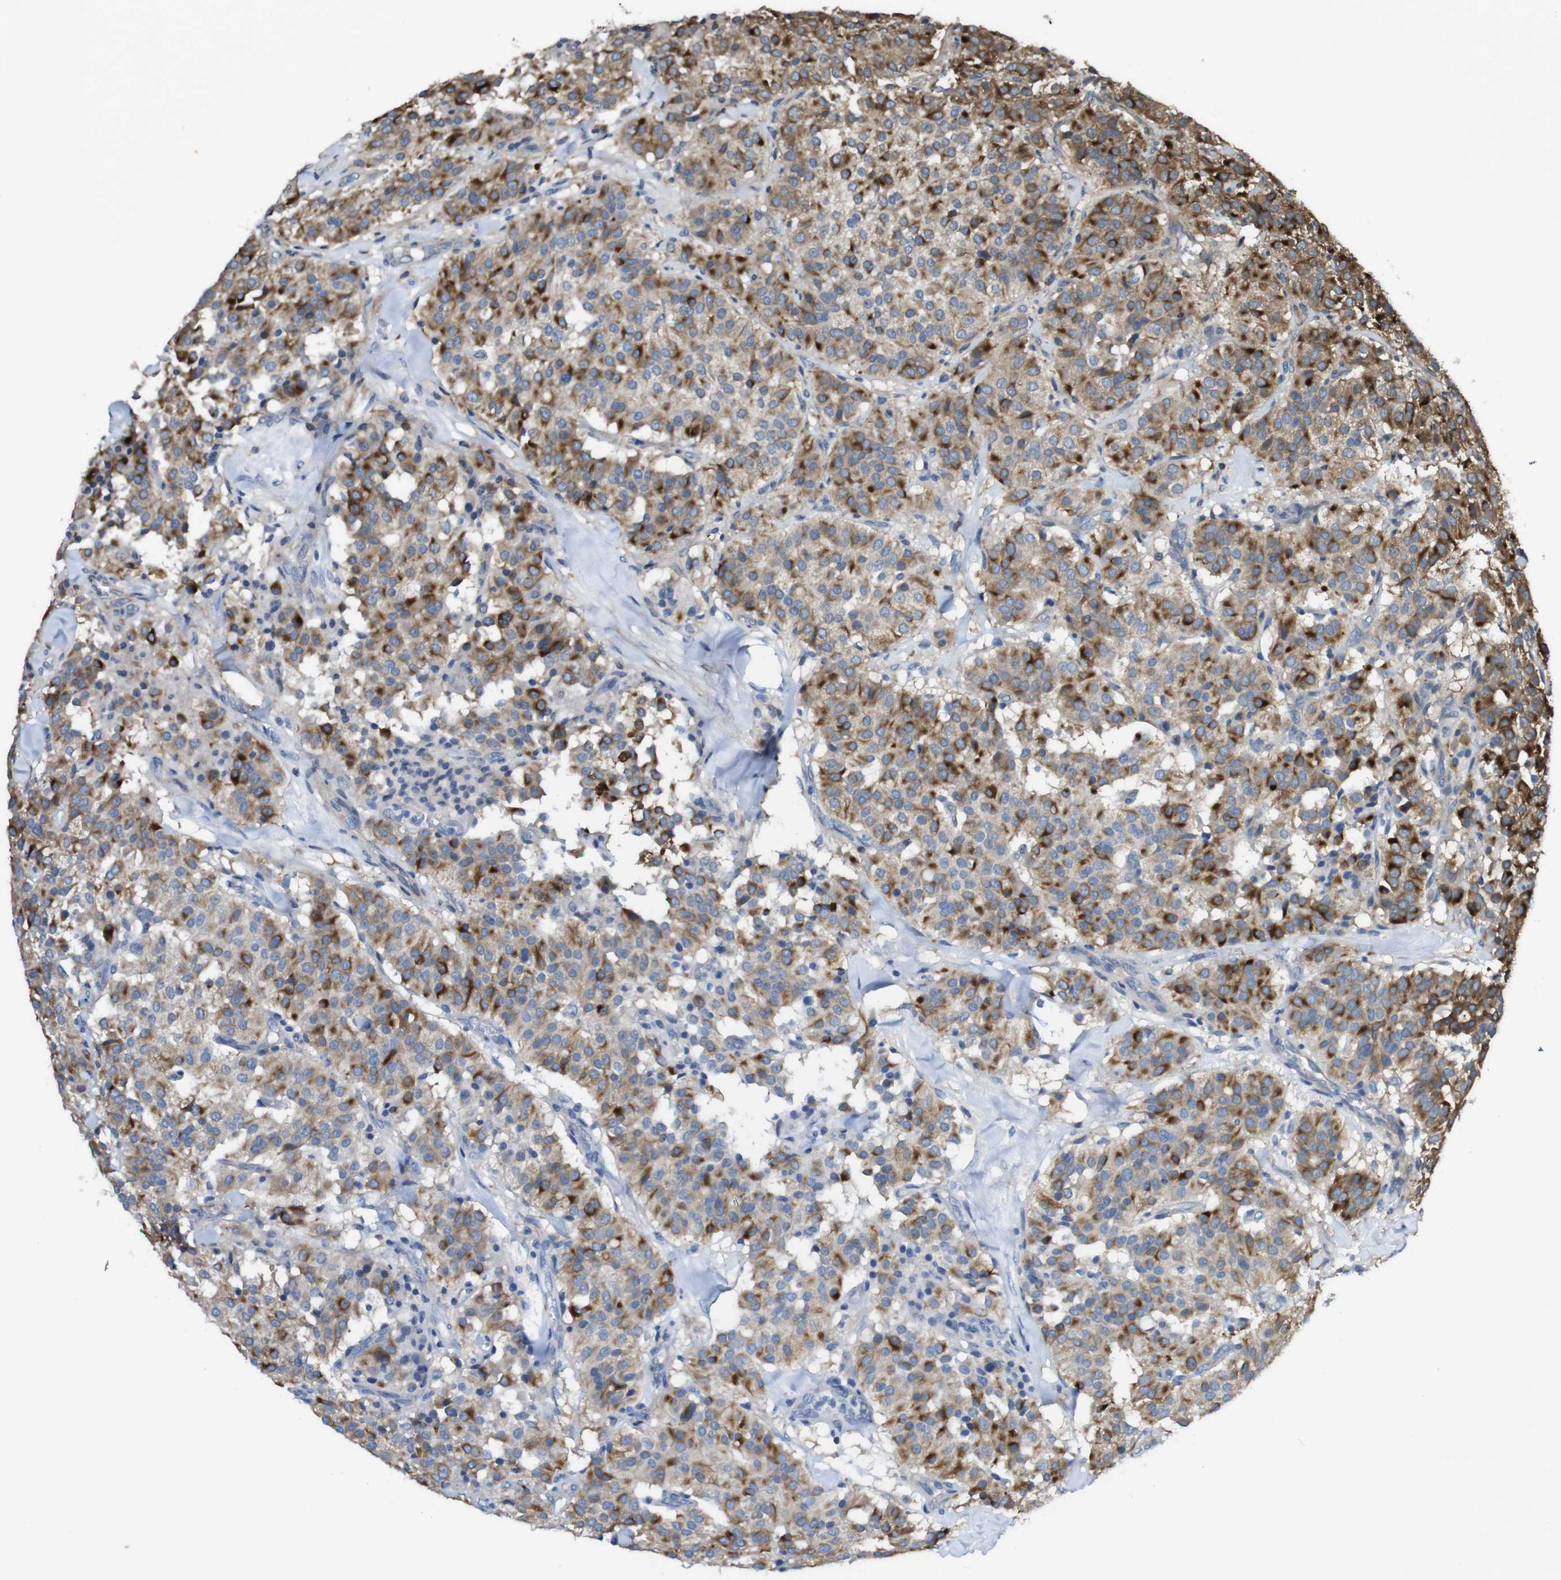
{"staining": {"intensity": "strong", "quantity": "25%-75%", "location": "cytoplasmic/membranous"}, "tissue": "carcinoid", "cell_type": "Tumor cells", "image_type": "cancer", "snomed": [{"axis": "morphology", "description": "Carcinoid, malignant, NOS"}, {"axis": "topography", "description": "Lung"}], "caption": "There is high levels of strong cytoplasmic/membranous staining in tumor cells of carcinoid, as demonstrated by immunohistochemical staining (brown color).", "gene": "PCOLCE2", "patient": {"sex": "male", "age": 30}}